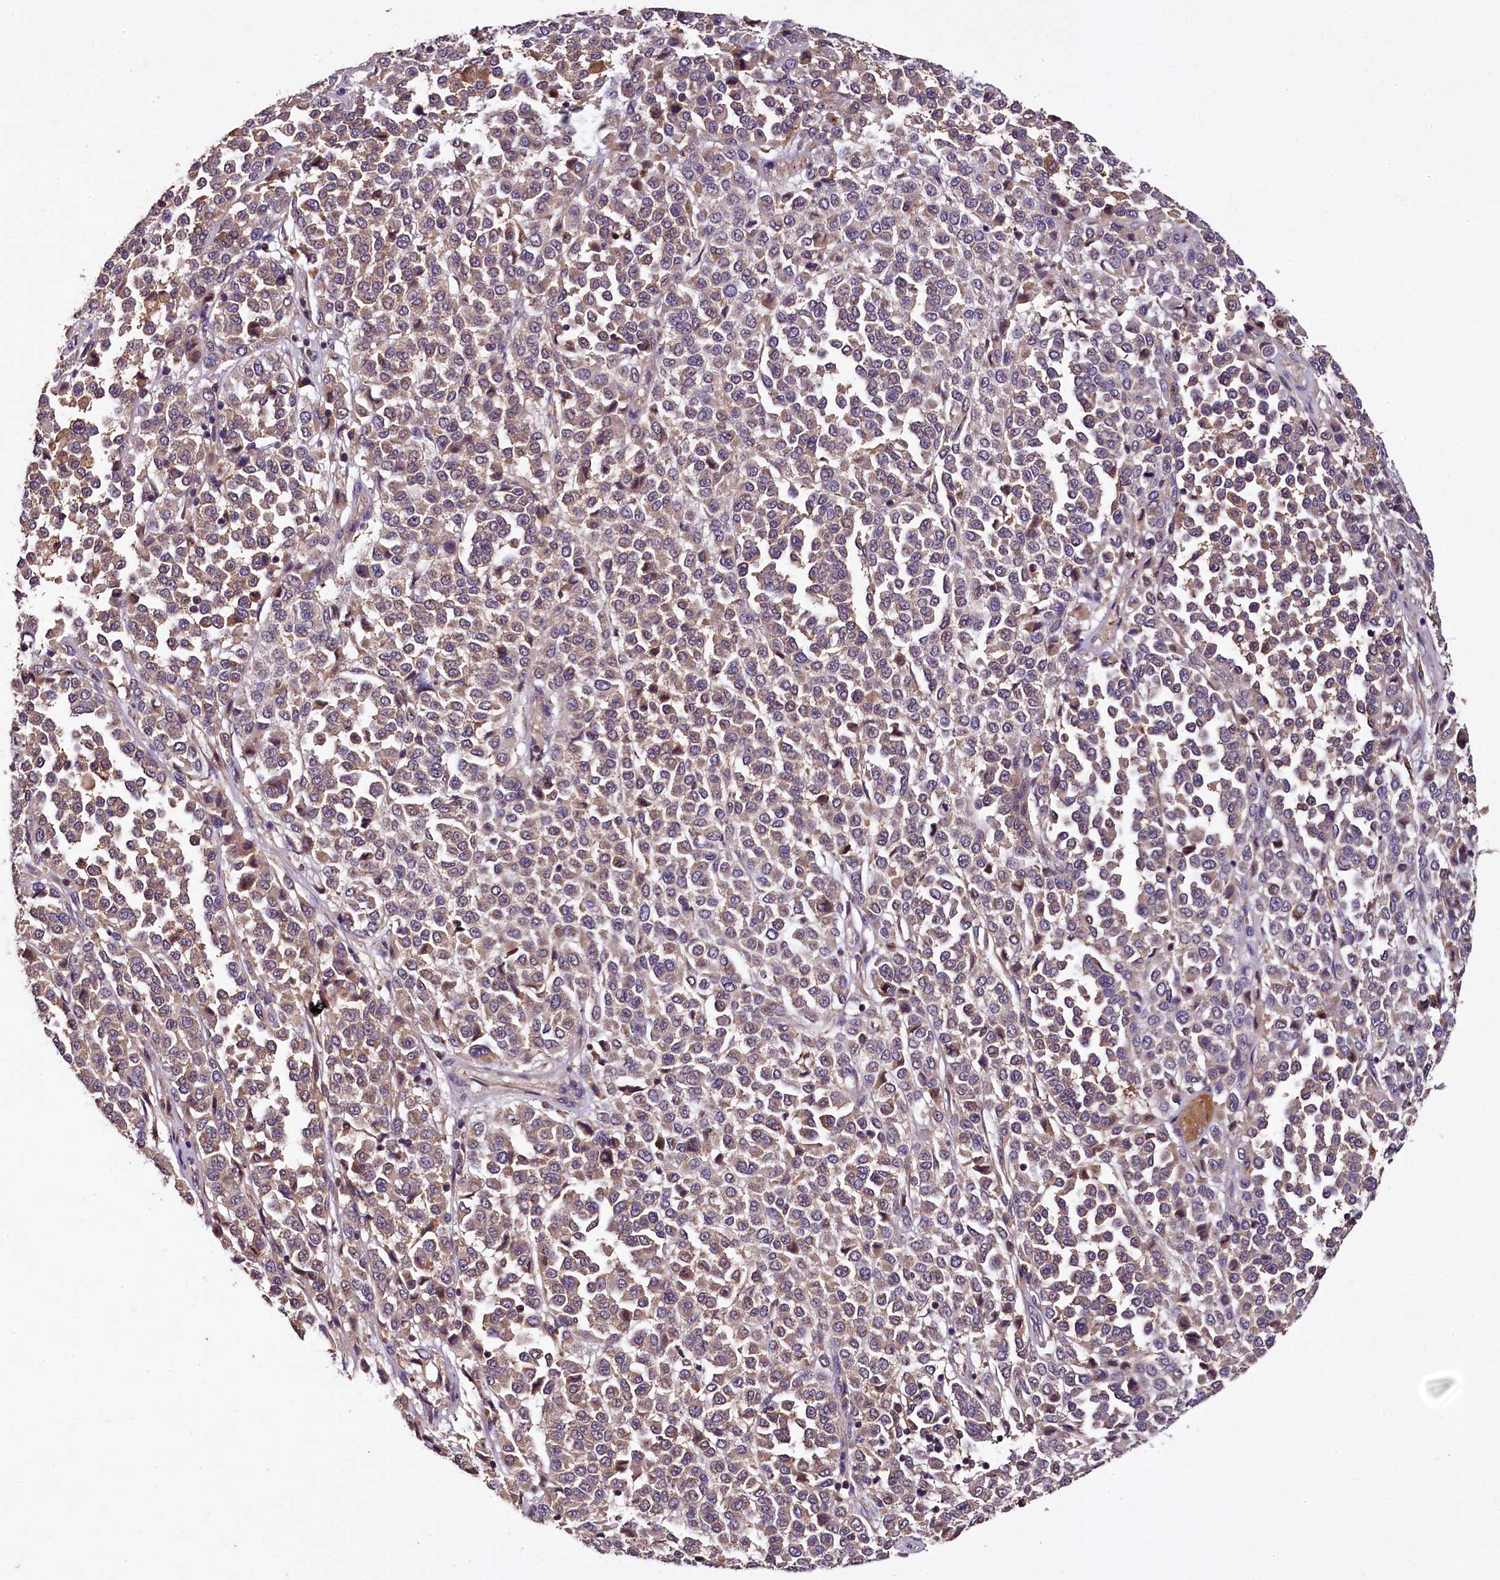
{"staining": {"intensity": "weak", "quantity": ">75%", "location": "cytoplasmic/membranous"}, "tissue": "melanoma", "cell_type": "Tumor cells", "image_type": "cancer", "snomed": [{"axis": "morphology", "description": "Malignant melanoma, Metastatic site"}, {"axis": "topography", "description": "Pancreas"}], "caption": "A photomicrograph of melanoma stained for a protein shows weak cytoplasmic/membranous brown staining in tumor cells.", "gene": "PLXNB1", "patient": {"sex": "female", "age": 30}}